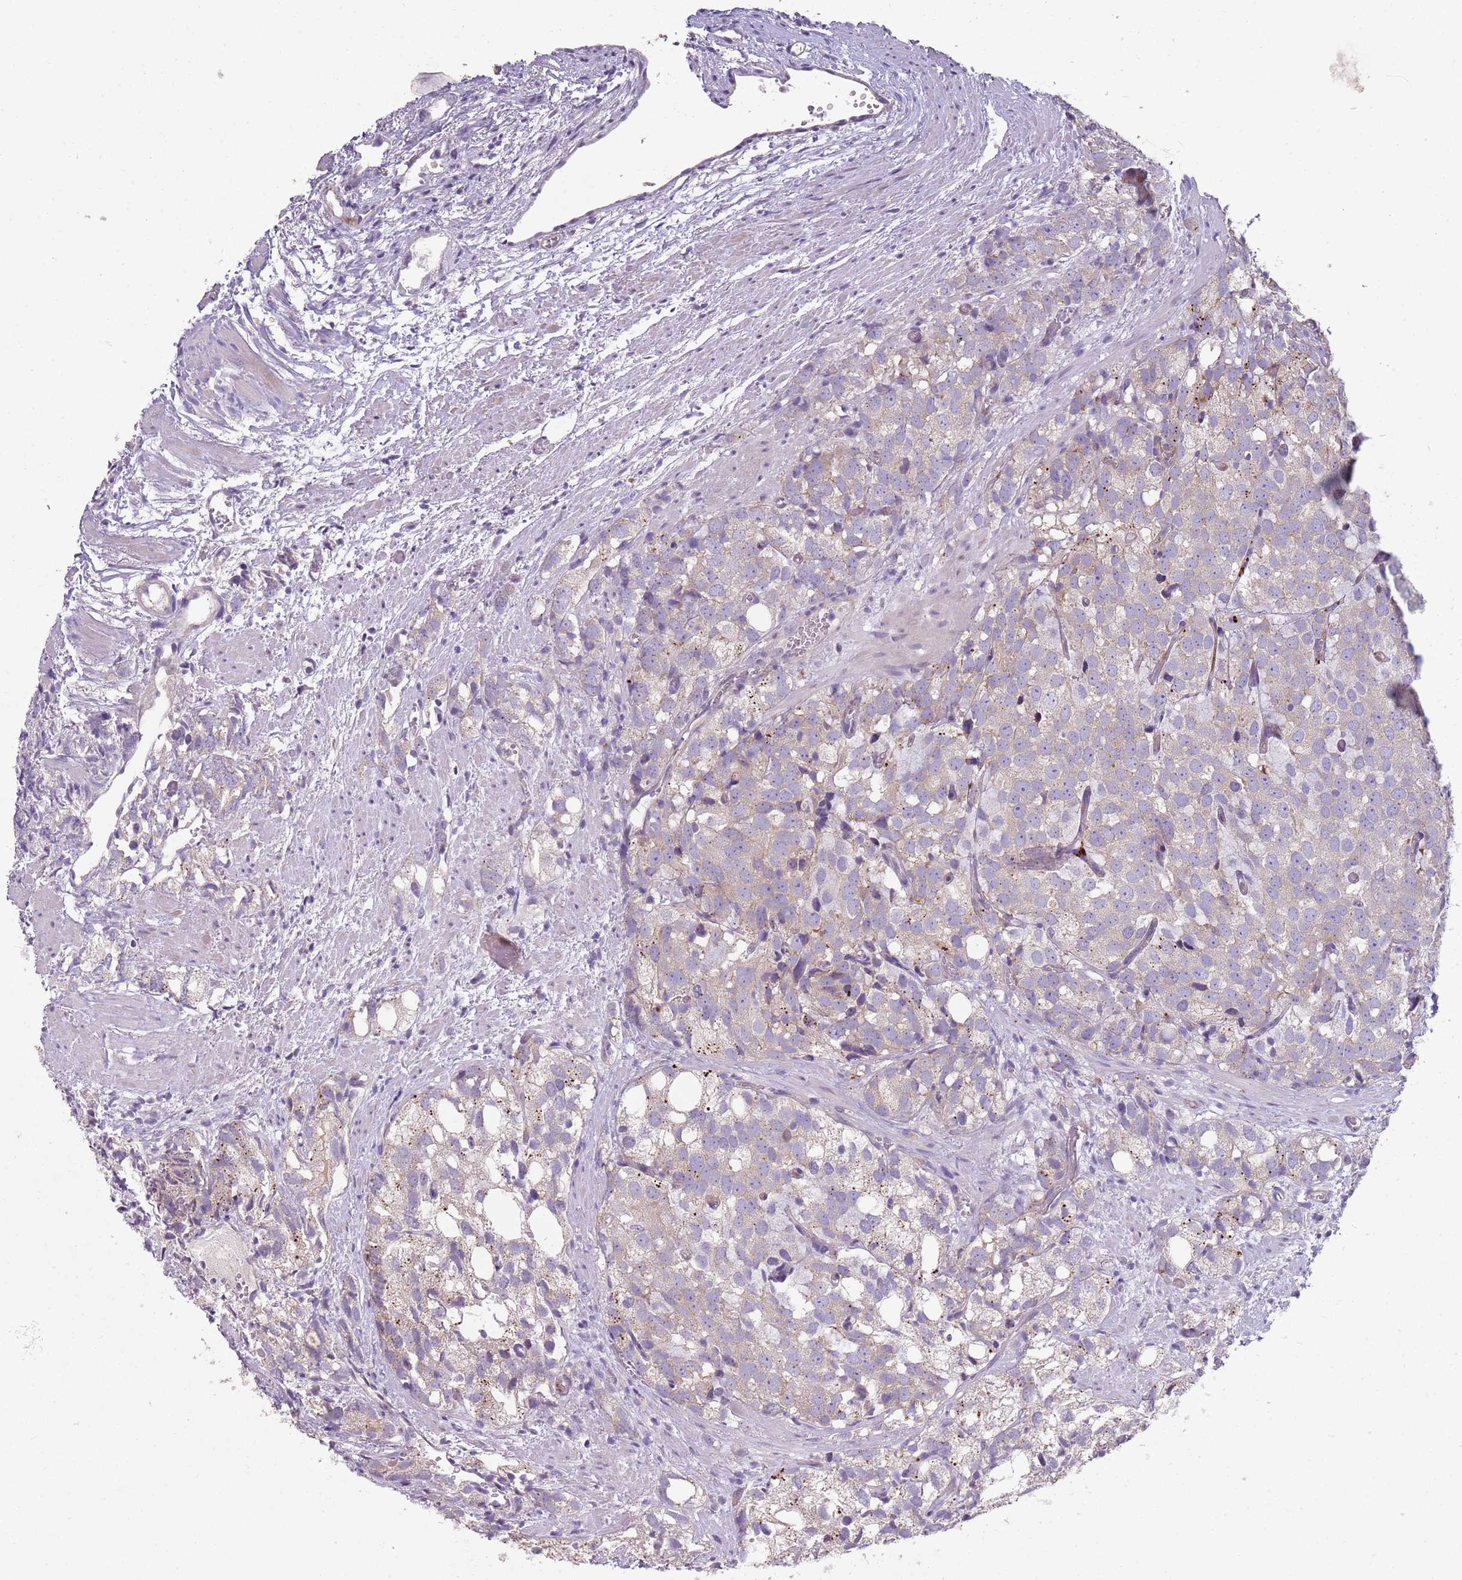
{"staining": {"intensity": "negative", "quantity": "none", "location": "none"}, "tissue": "prostate cancer", "cell_type": "Tumor cells", "image_type": "cancer", "snomed": [{"axis": "morphology", "description": "Adenocarcinoma, High grade"}, {"axis": "topography", "description": "Prostate"}], "caption": "A high-resolution image shows IHC staining of adenocarcinoma (high-grade) (prostate), which demonstrates no significant expression in tumor cells.", "gene": "ZNF583", "patient": {"sex": "male", "age": 82}}